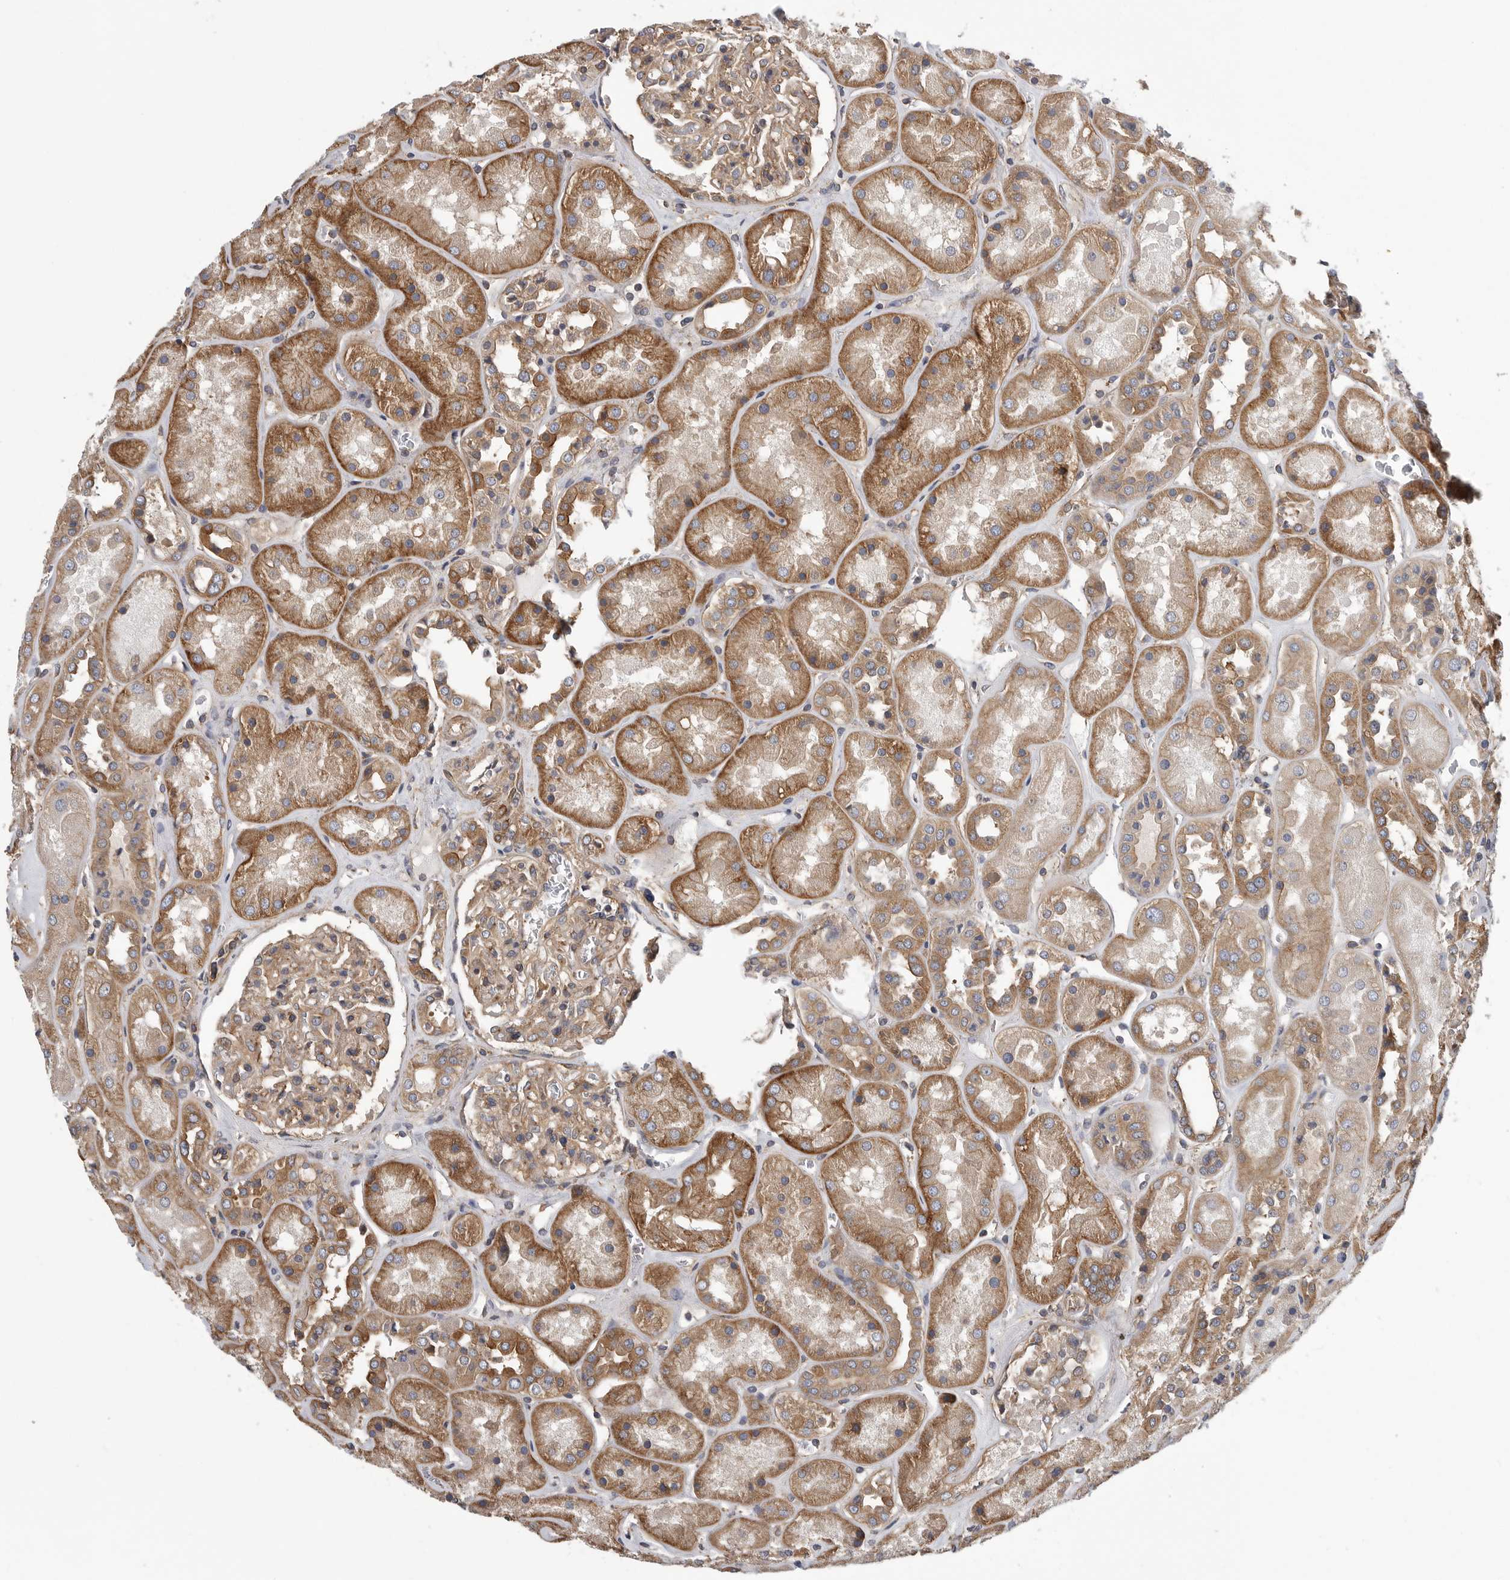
{"staining": {"intensity": "weak", "quantity": ">75%", "location": "cytoplasmic/membranous"}, "tissue": "kidney", "cell_type": "Cells in glomeruli", "image_type": "normal", "snomed": [{"axis": "morphology", "description": "Normal tissue, NOS"}, {"axis": "topography", "description": "Kidney"}], "caption": "Immunohistochemical staining of unremarkable kidney shows low levels of weak cytoplasmic/membranous expression in approximately >75% of cells in glomeruli.", "gene": "OXR1", "patient": {"sex": "male", "age": 70}}